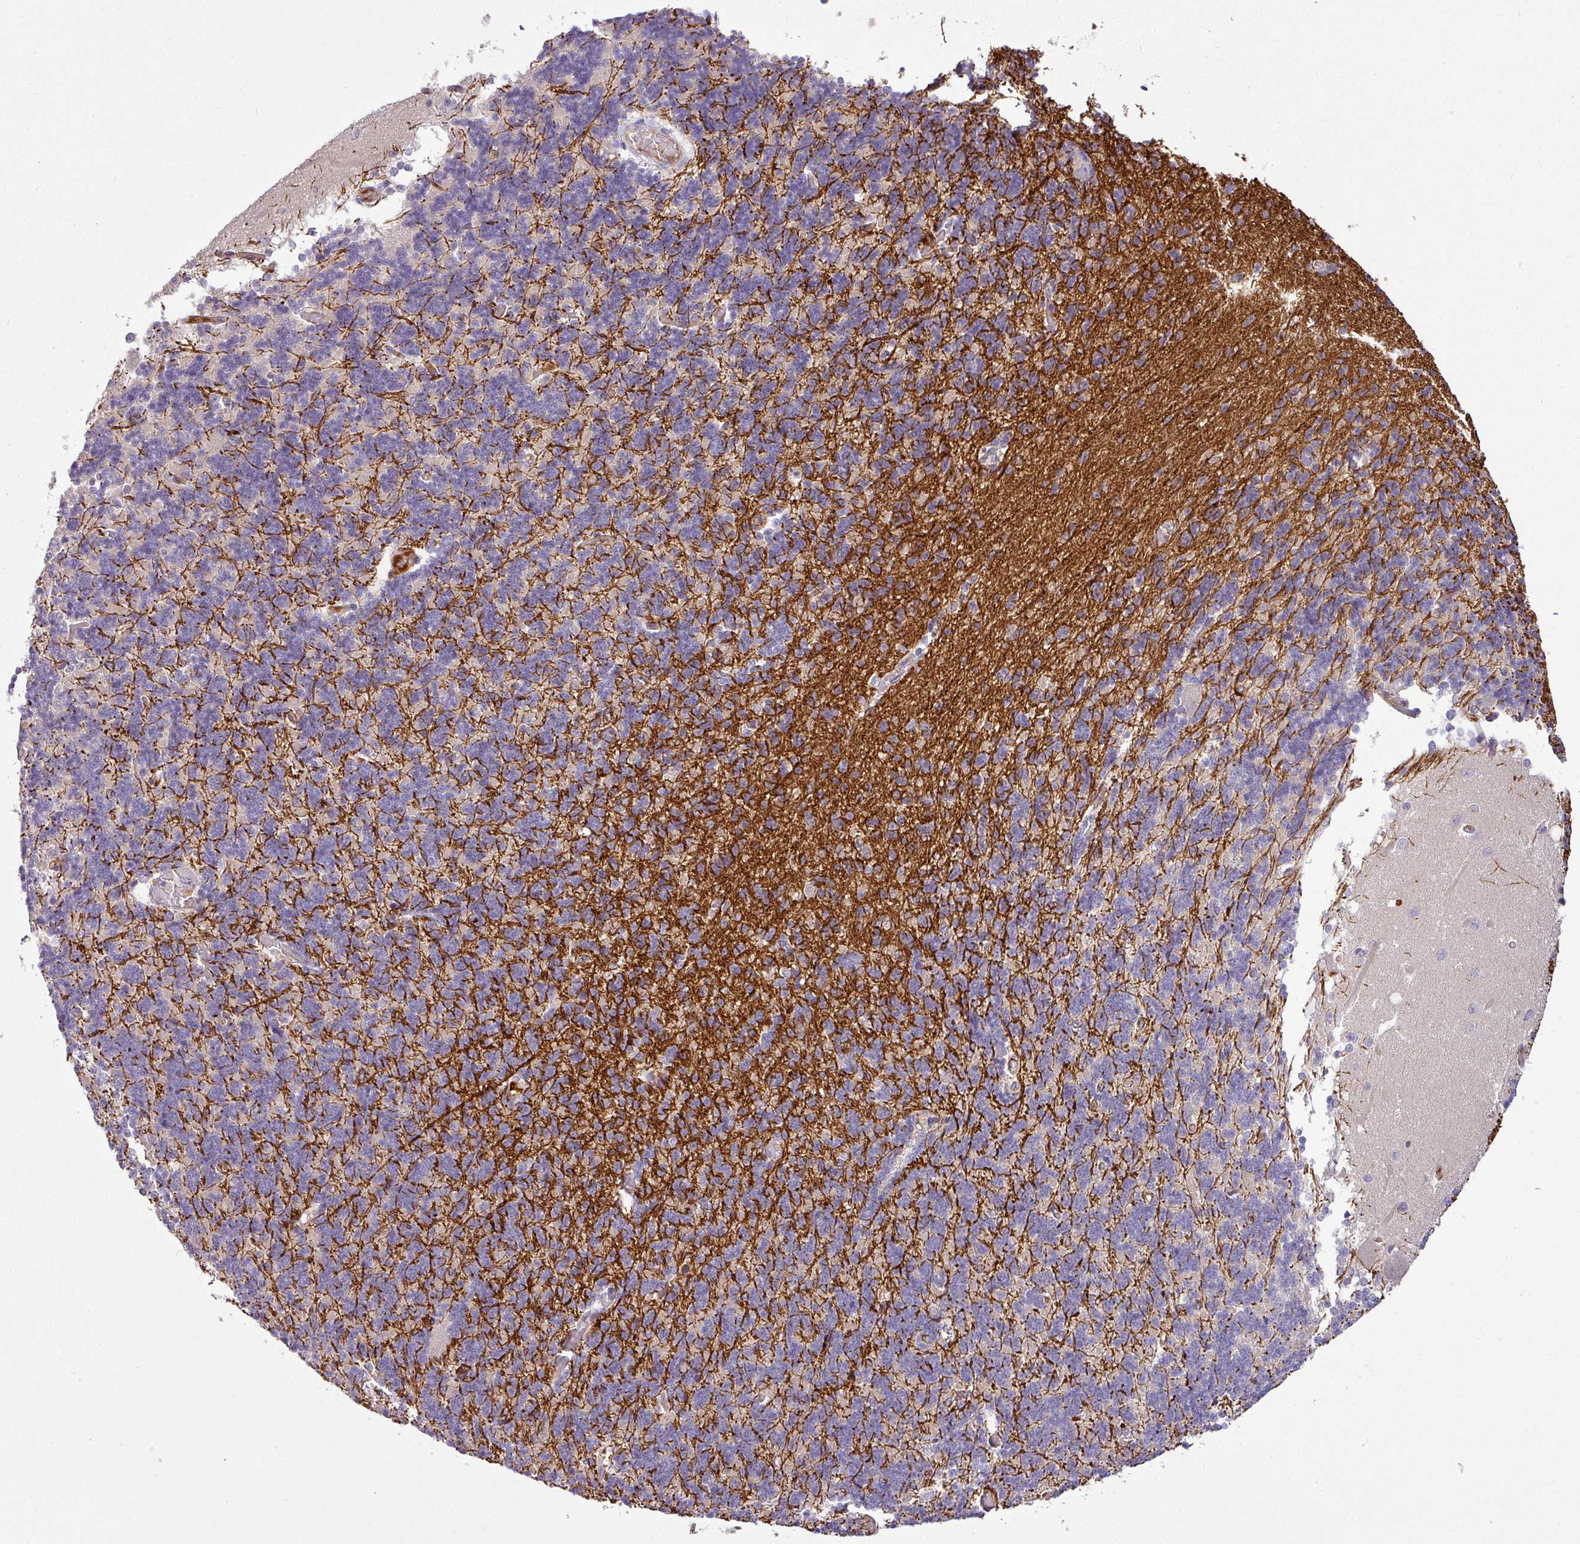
{"staining": {"intensity": "negative", "quantity": "none", "location": "none"}, "tissue": "cerebellum", "cell_type": "Cells in granular layer", "image_type": "normal", "snomed": [{"axis": "morphology", "description": "Normal tissue, NOS"}, {"axis": "topography", "description": "Cerebellum"}], "caption": "IHC micrograph of normal cerebellum stained for a protein (brown), which shows no expression in cells in granular layer. The staining is performed using DAB (3,3'-diaminobenzidine) brown chromogen with nuclei counter-stained in using hematoxylin.", "gene": "APOM", "patient": {"sex": "male", "age": 37}}